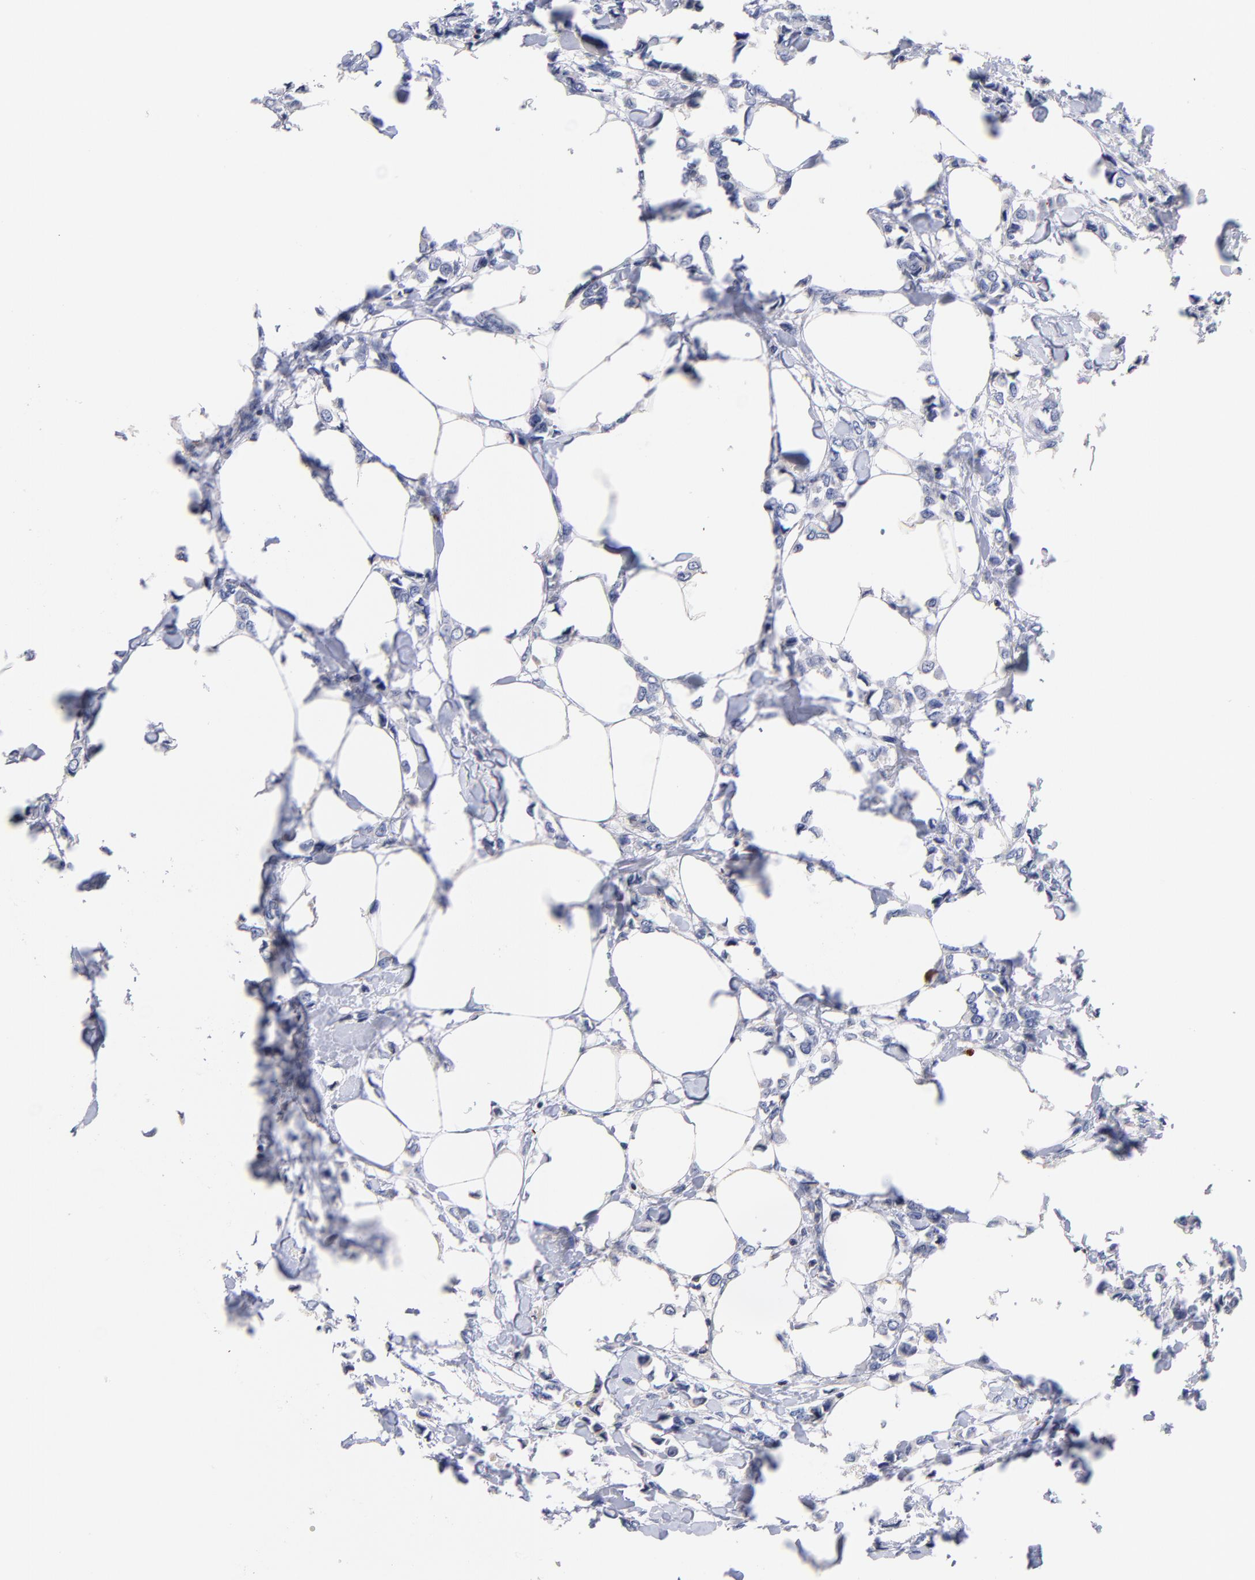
{"staining": {"intensity": "negative", "quantity": "none", "location": "none"}, "tissue": "breast cancer", "cell_type": "Tumor cells", "image_type": "cancer", "snomed": [{"axis": "morphology", "description": "Lobular carcinoma"}, {"axis": "topography", "description": "Breast"}], "caption": "IHC of human breast cancer (lobular carcinoma) demonstrates no positivity in tumor cells. (DAB (3,3'-diaminobenzidine) immunohistochemistry (IHC) visualized using brightfield microscopy, high magnification).", "gene": "KREMEN2", "patient": {"sex": "female", "age": 51}}